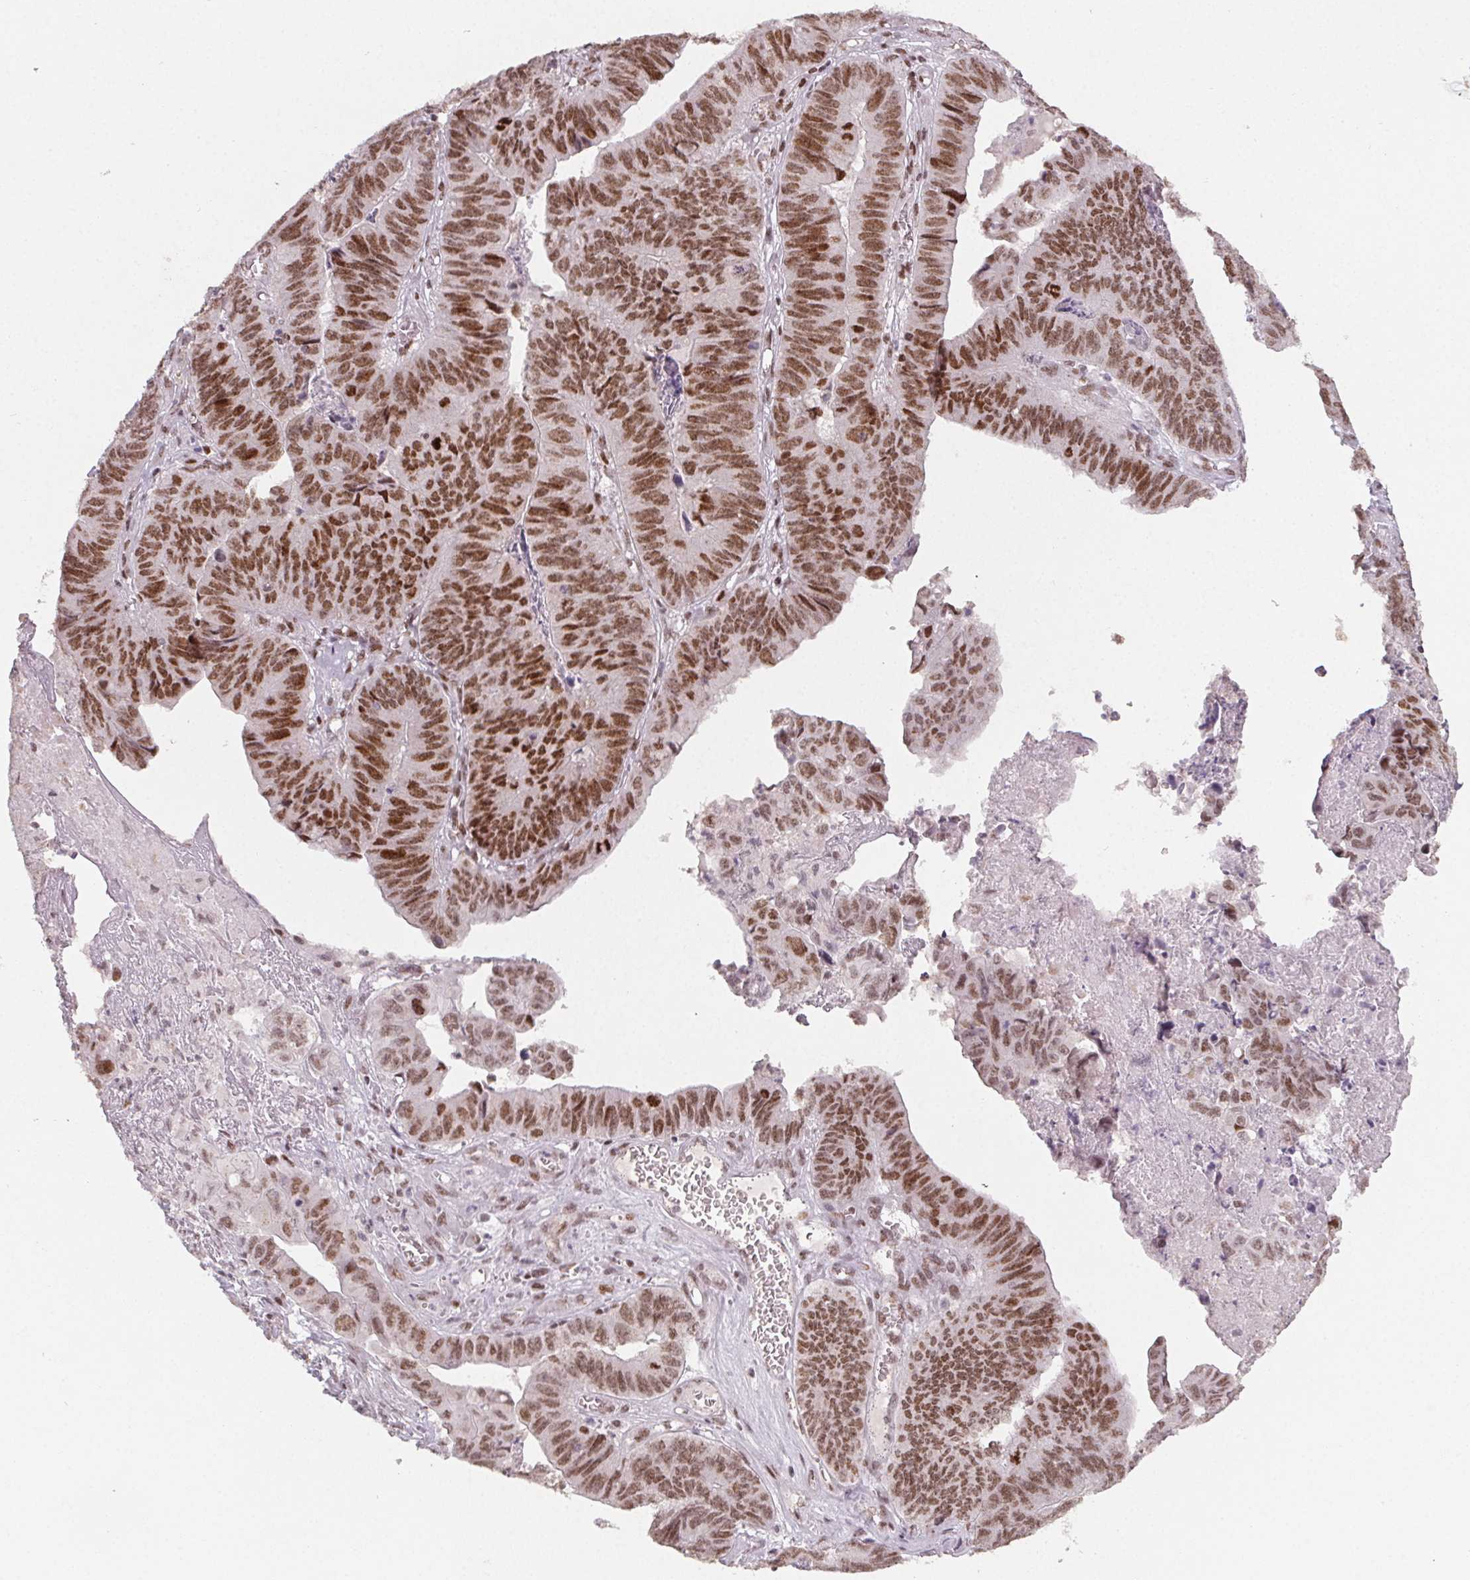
{"staining": {"intensity": "moderate", "quantity": ">75%", "location": "nuclear"}, "tissue": "stomach cancer", "cell_type": "Tumor cells", "image_type": "cancer", "snomed": [{"axis": "morphology", "description": "Adenocarcinoma, NOS"}, {"axis": "topography", "description": "Stomach, lower"}], "caption": "Stomach cancer (adenocarcinoma) stained with a protein marker displays moderate staining in tumor cells.", "gene": "KMT2A", "patient": {"sex": "male", "age": 77}}